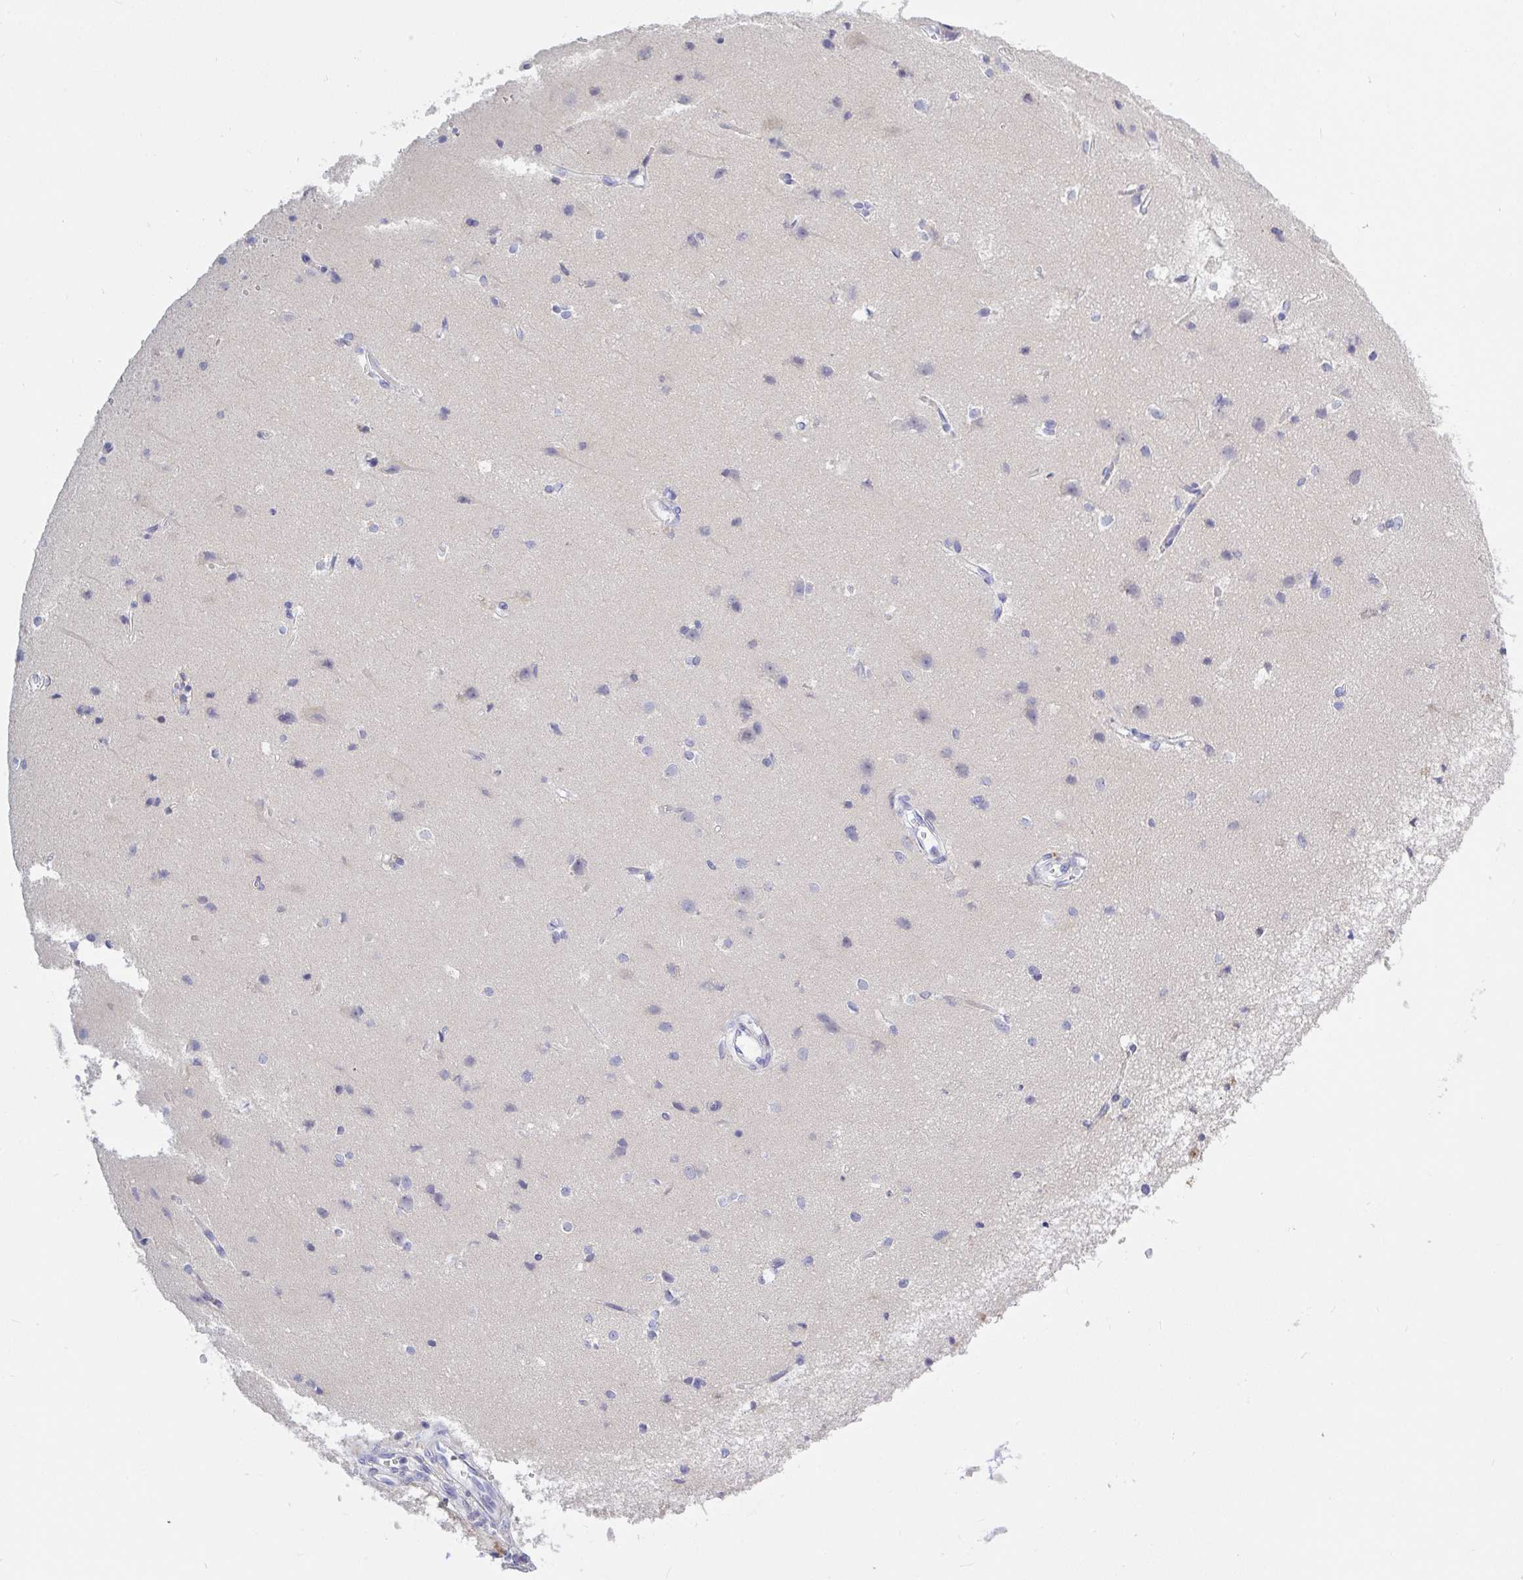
{"staining": {"intensity": "negative", "quantity": "none", "location": "none"}, "tissue": "cerebral cortex", "cell_type": "Endothelial cells", "image_type": "normal", "snomed": [{"axis": "morphology", "description": "Normal tissue, NOS"}, {"axis": "topography", "description": "Cerebral cortex"}], "caption": "IHC image of unremarkable human cerebral cortex stained for a protein (brown), which displays no expression in endothelial cells. (DAB (3,3'-diaminobenzidine) IHC visualized using brightfield microscopy, high magnification).", "gene": "ZNF561", "patient": {"sex": "male", "age": 37}}